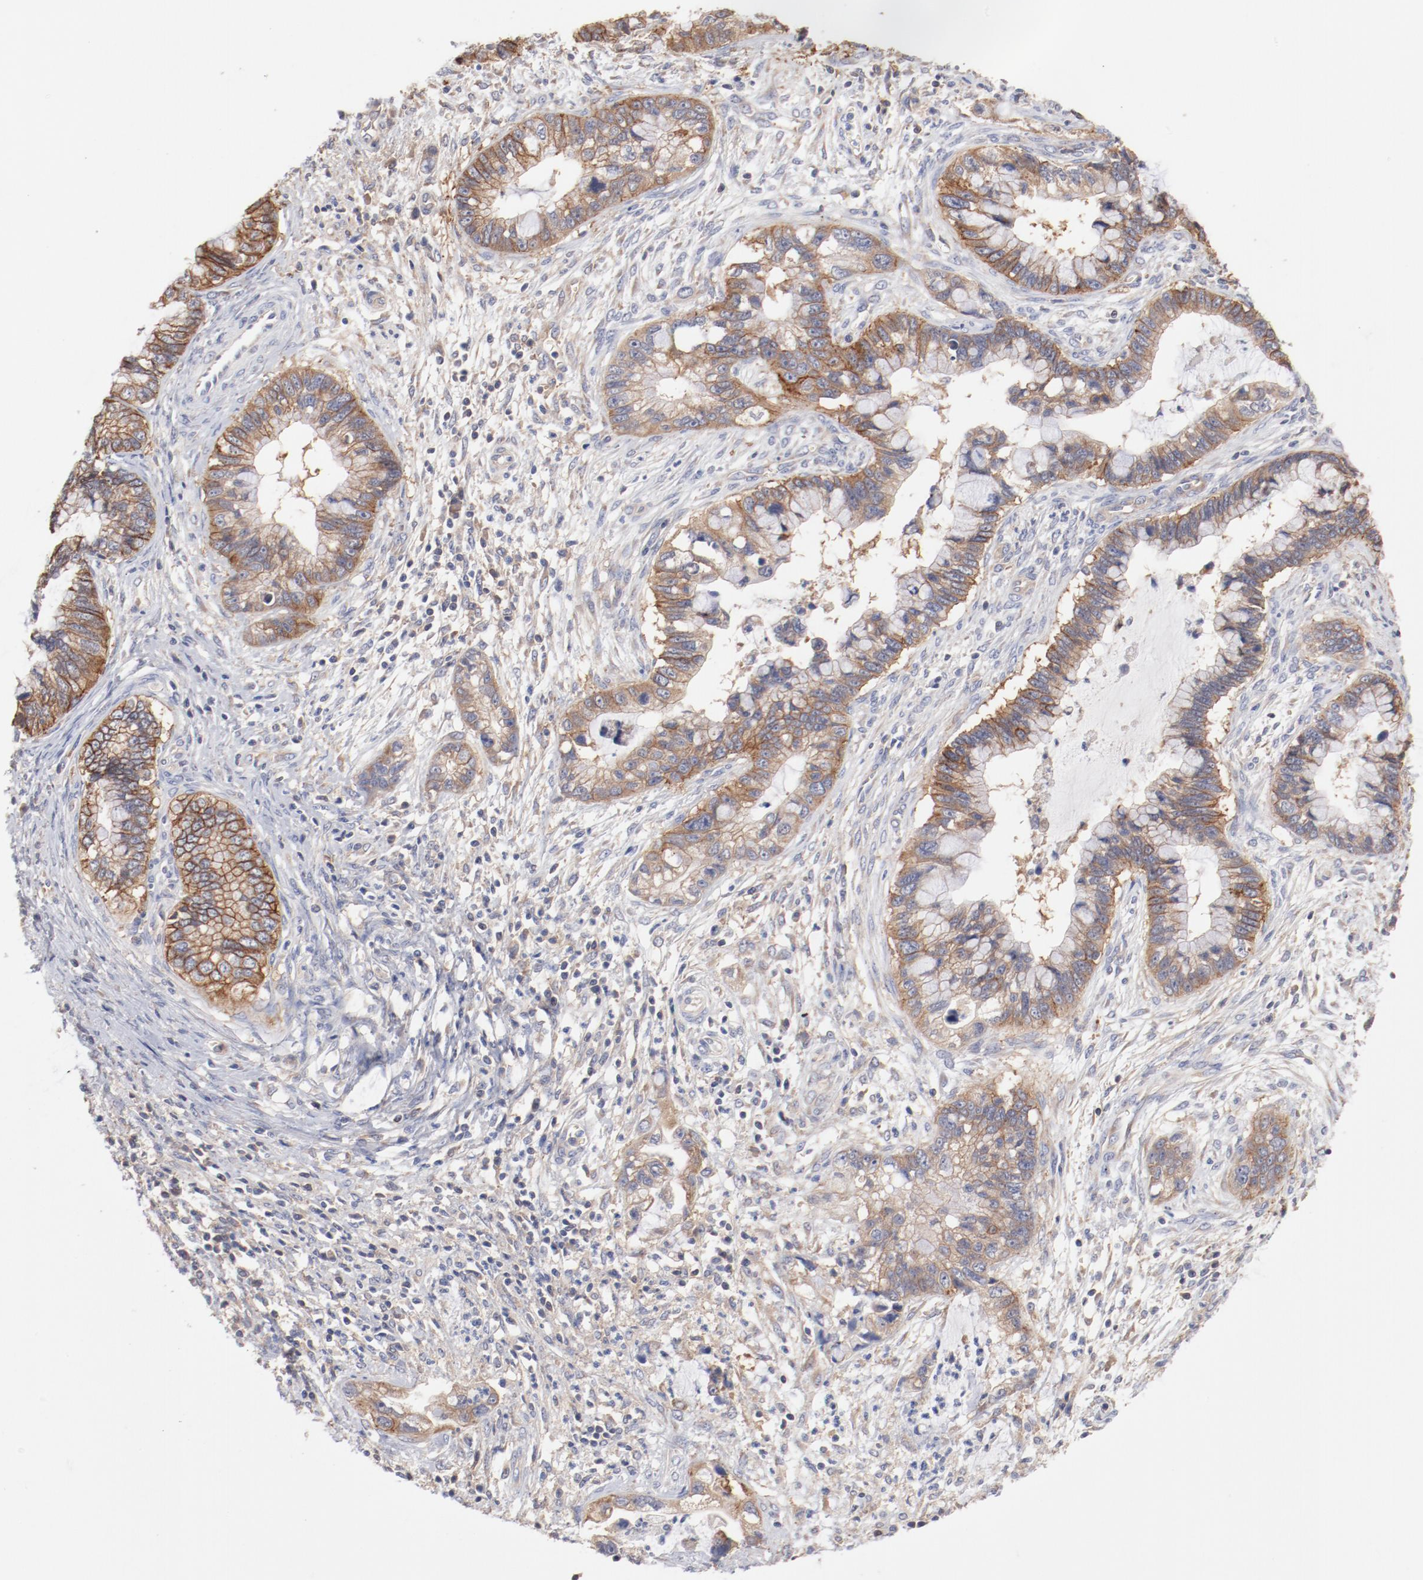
{"staining": {"intensity": "moderate", "quantity": ">75%", "location": "cytoplasmic/membranous"}, "tissue": "cervical cancer", "cell_type": "Tumor cells", "image_type": "cancer", "snomed": [{"axis": "morphology", "description": "Adenocarcinoma, NOS"}, {"axis": "topography", "description": "Cervix"}], "caption": "Protein expression analysis of human cervical cancer (adenocarcinoma) reveals moderate cytoplasmic/membranous positivity in about >75% of tumor cells. (Brightfield microscopy of DAB IHC at high magnification).", "gene": "SETD3", "patient": {"sex": "female", "age": 44}}